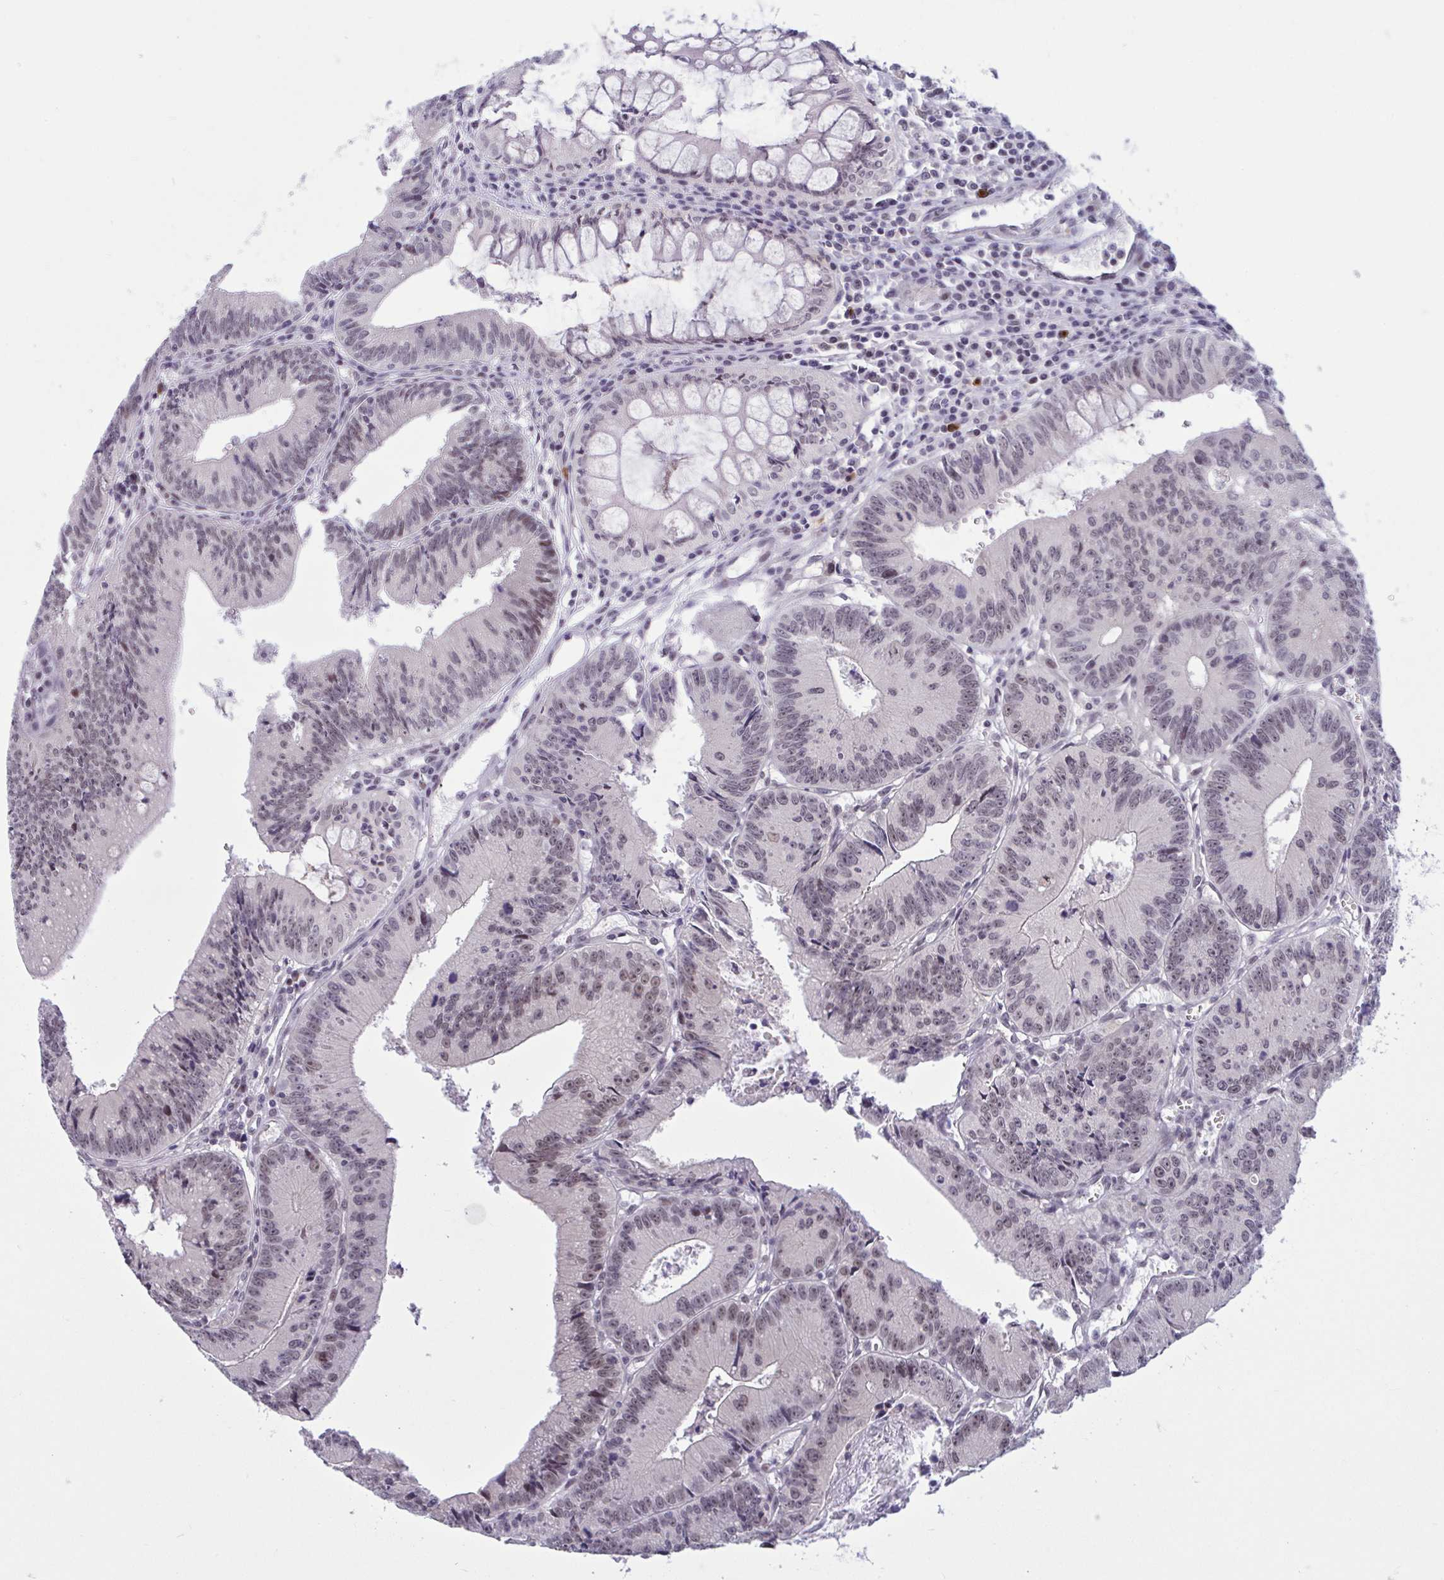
{"staining": {"intensity": "weak", "quantity": "<25%", "location": "nuclear"}, "tissue": "colorectal cancer", "cell_type": "Tumor cells", "image_type": "cancer", "snomed": [{"axis": "morphology", "description": "Adenocarcinoma, NOS"}, {"axis": "topography", "description": "Rectum"}], "caption": "Histopathology image shows no protein staining in tumor cells of colorectal cancer (adenocarcinoma) tissue.", "gene": "ZNF414", "patient": {"sex": "female", "age": 81}}